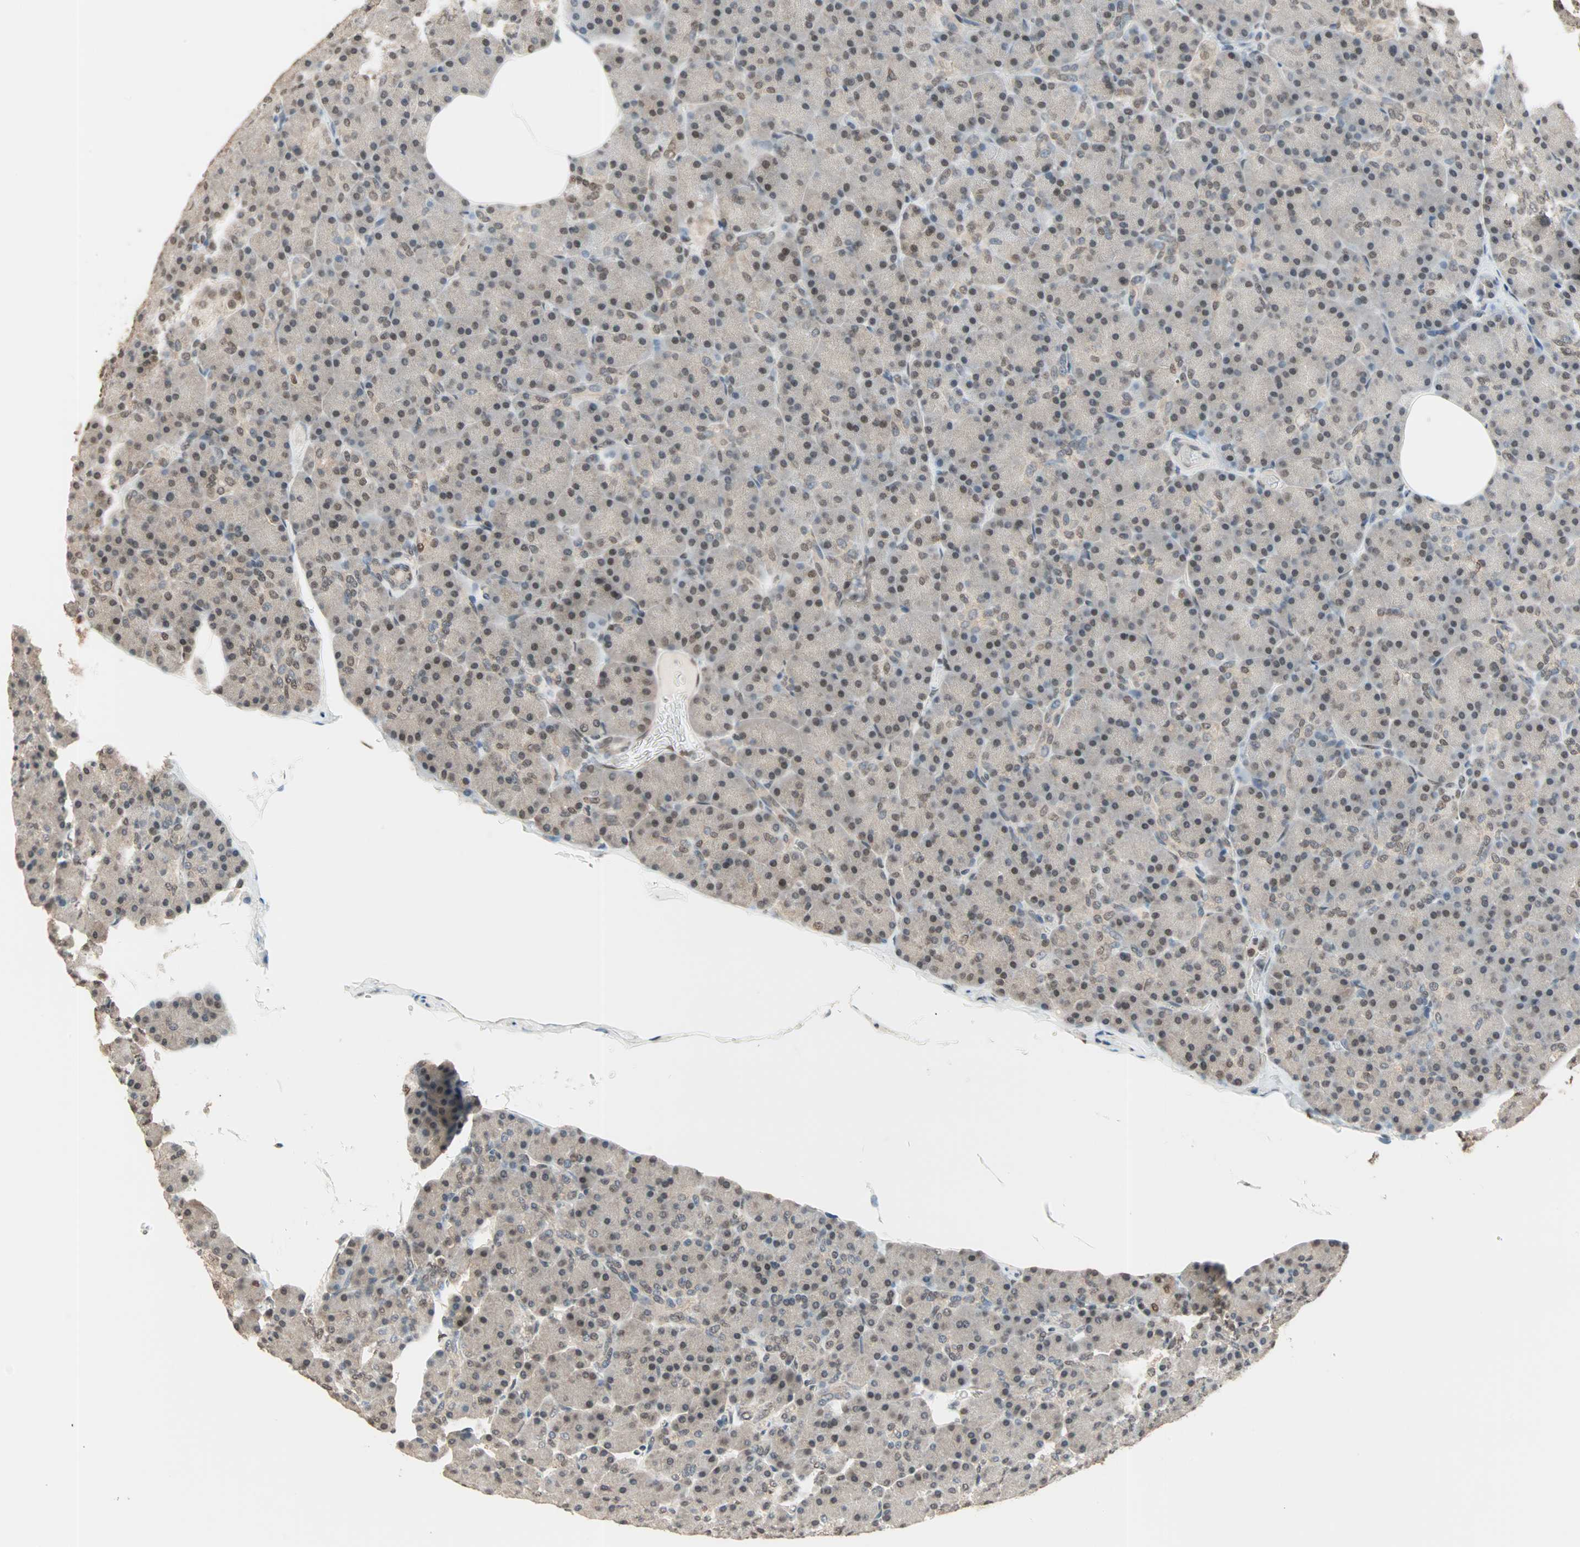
{"staining": {"intensity": "moderate", "quantity": ">75%", "location": "nuclear"}, "tissue": "pancreas", "cell_type": "Exocrine glandular cells", "image_type": "normal", "snomed": [{"axis": "morphology", "description": "Normal tissue, NOS"}, {"axis": "topography", "description": "Pancreas"}], "caption": "Protein staining by immunohistochemistry (IHC) shows moderate nuclear positivity in approximately >75% of exocrine glandular cells in benign pancreas.", "gene": "DAZAP1", "patient": {"sex": "female", "age": 43}}